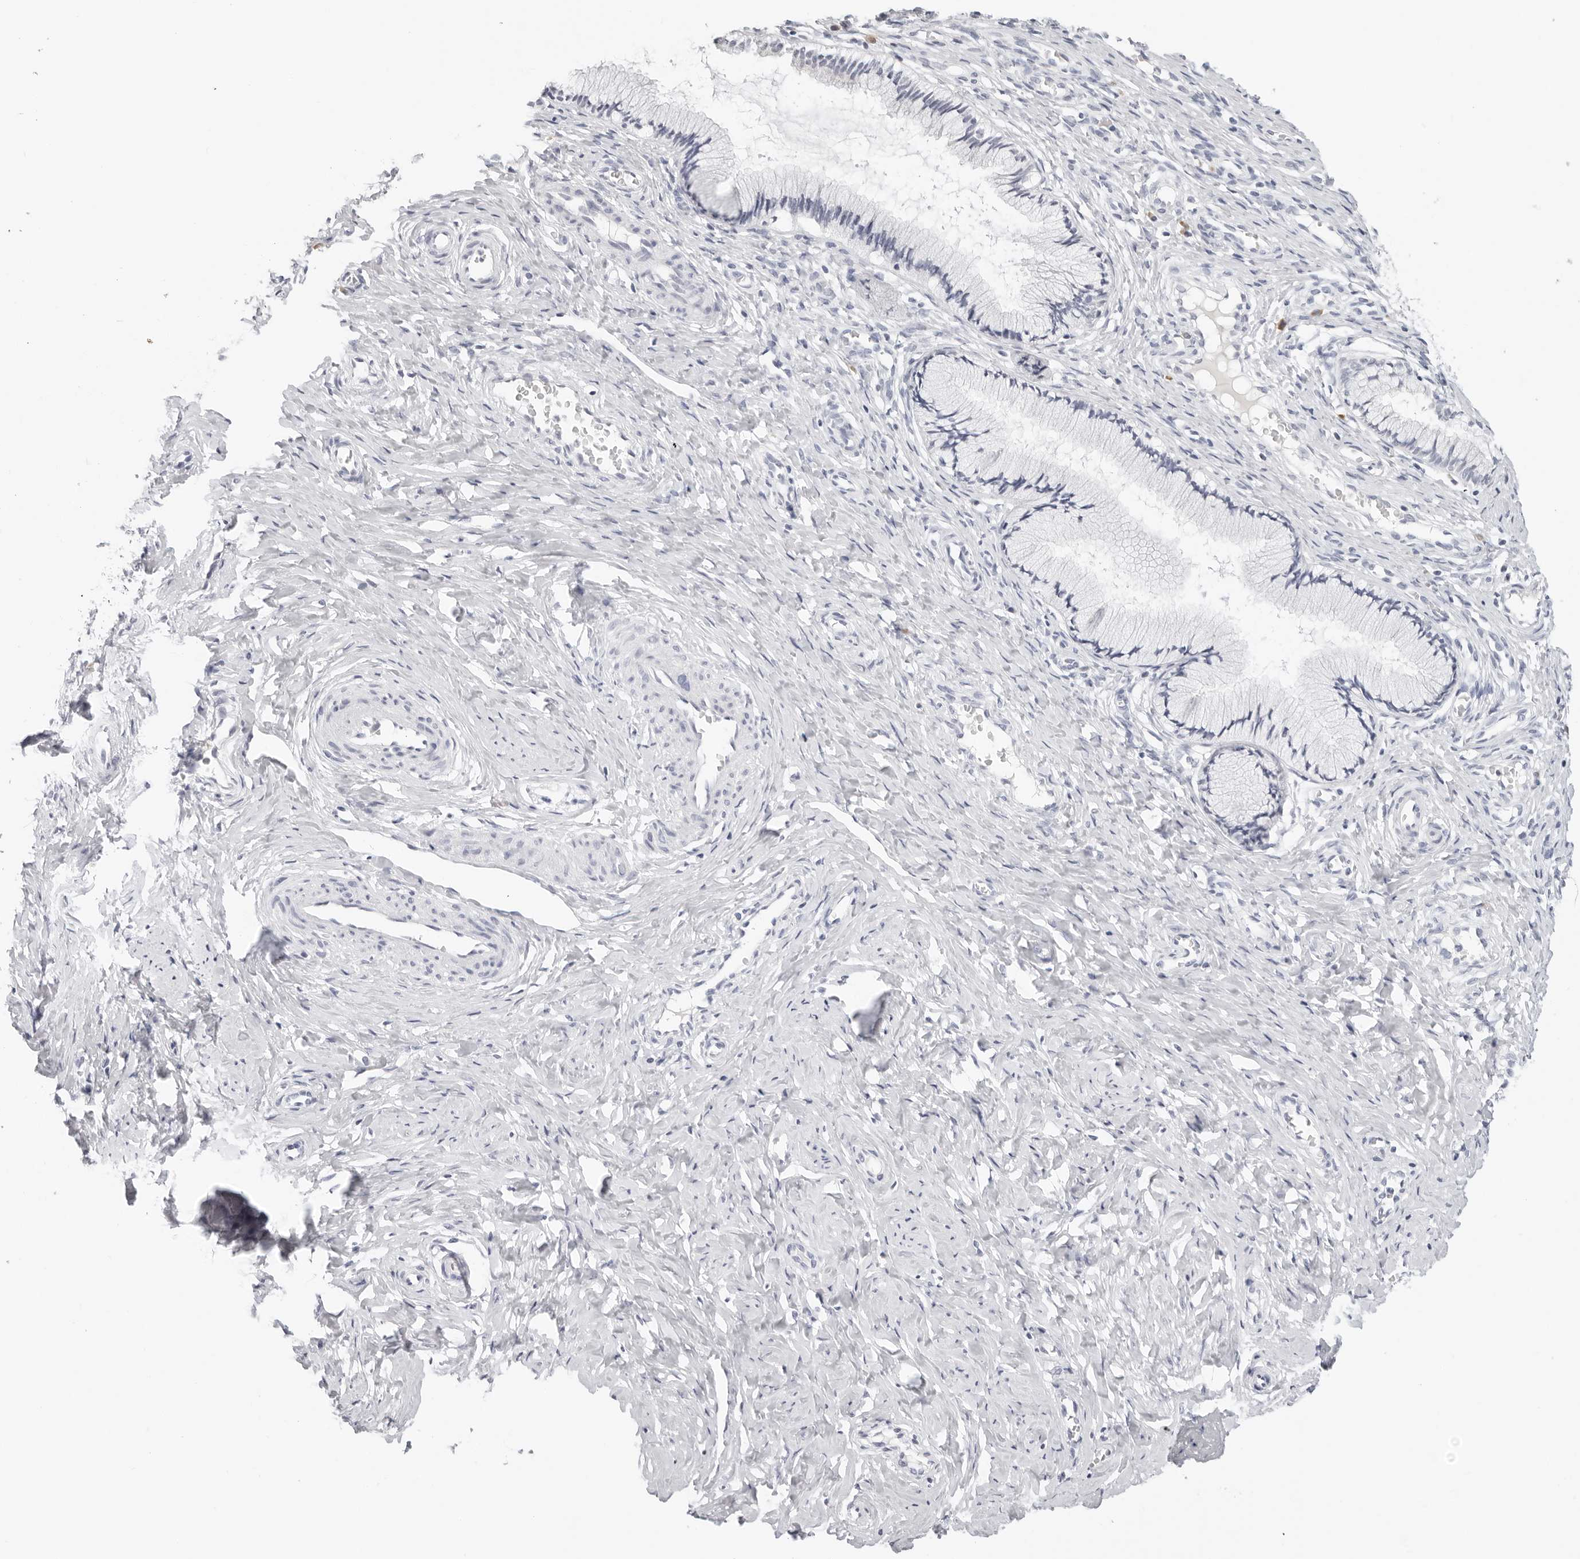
{"staining": {"intensity": "negative", "quantity": "none", "location": "none"}, "tissue": "cervix", "cell_type": "Glandular cells", "image_type": "normal", "snomed": [{"axis": "morphology", "description": "Normal tissue, NOS"}, {"axis": "topography", "description": "Cervix"}], "caption": "High magnification brightfield microscopy of unremarkable cervix stained with DAB (3,3'-diaminobenzidine) (brown) and counterstained with hematoxylin (blue): glandular cells show no significant expression. Brightfield microscopy of immunohistochemistry (IHC) stained with DAB (brown) and hematoxylin (blue), captured at high magnification.", "gene": "EDN2", "patient": {"sex": "female", "age": 27}}